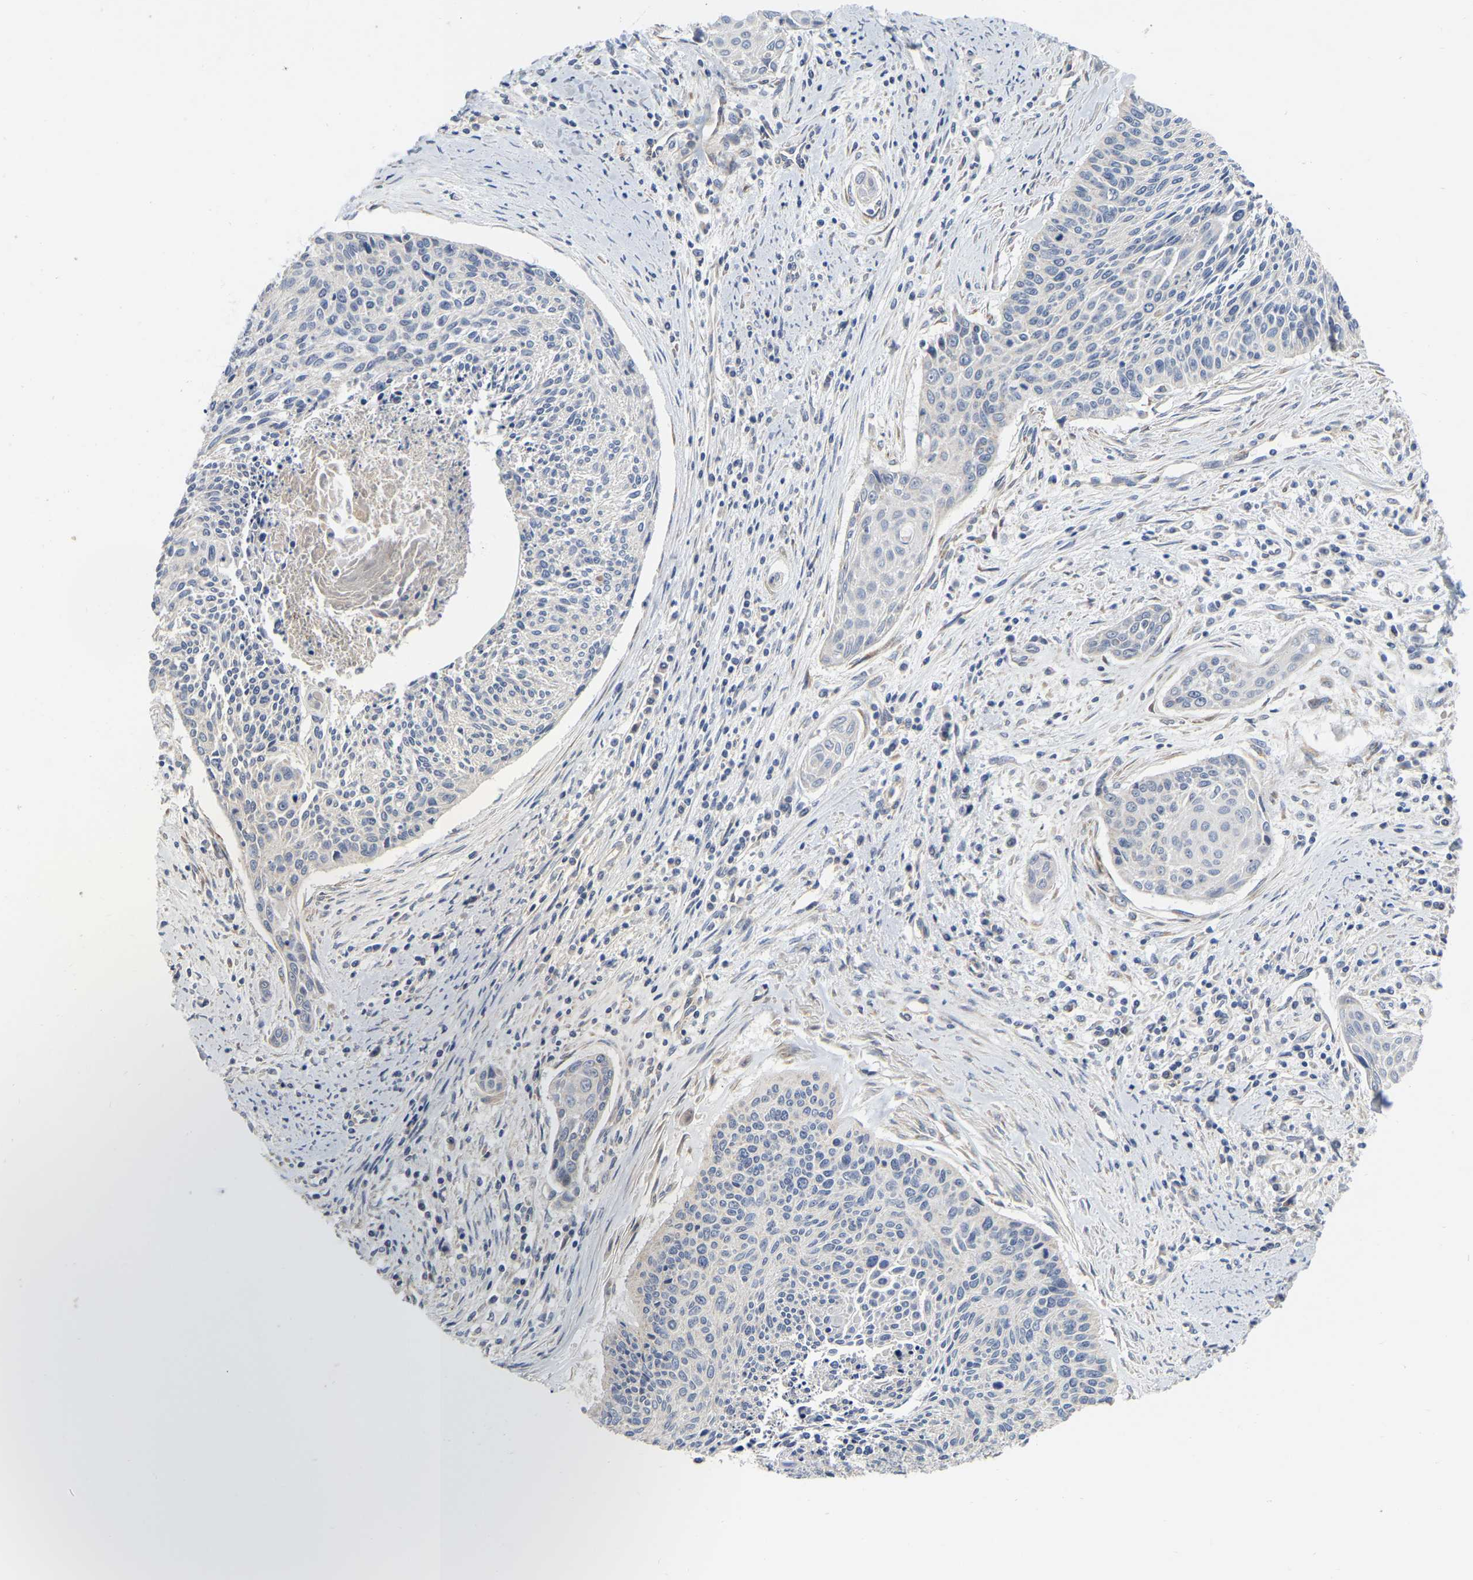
{"staining": {"intensity": "negative", "quantity": "none", "location": "none"}, "tissue": "cervical cancer", "cell_type": "Tumor cells", "image_type": "cancer", "snomed": [{"axis": "morphology", "description": "Squamous cell carcinoma, NOS"}, {"axis": "topography", "description": "Cervix"}], "caption": "DAB immunohistochemical staining of cervical squamous cell carcinoma reveals no significant positivity in tumor cells.", "gene": "SSH1", "patient": {"sex": "female", "age": 55}}